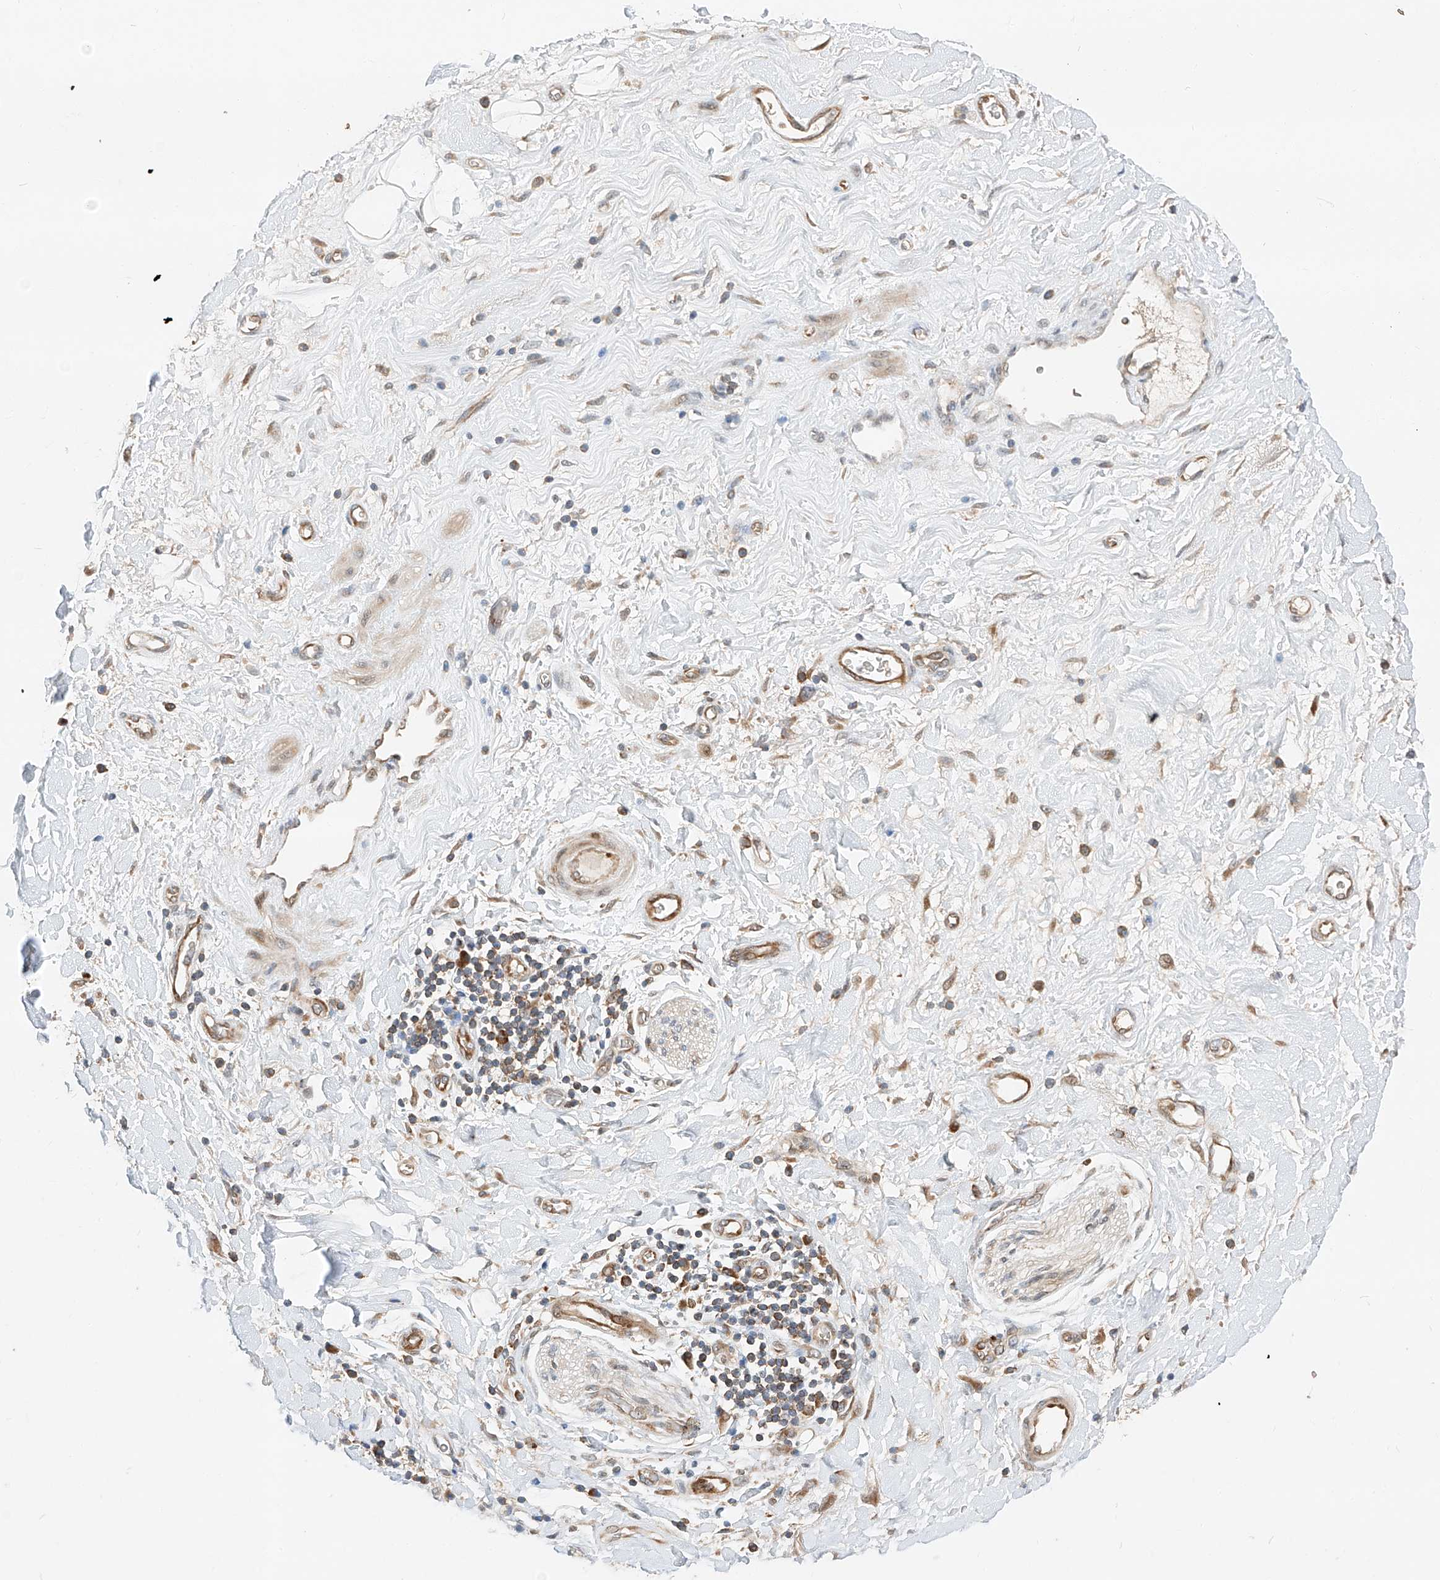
{"staining": {"intensity": "negative", "quantity": "none", "location": "none"}, "tissue": "adipose tissue", "cell_type": "Adipocytes", "image_type": "normal", "snomed": [{"axis": "morphology", "description": "Normal tissue, NOS"}, {"axis": "morphology", "description": "Adenocarcinoma, NOS"}, {"axis": "topography", "description": "Pancreas"}, {"axis": "topography", "description": "Peripheral nerve tissue"}], "caption": "IHC photomicrograph of unremarkable human adipose tissue stained for a protein (brown), which reveals no positivity in adipocytes. (Brightfield microscopy of DAB (3,3'-diaminobenzidine) immunohistochemistry (IHC) at high magnification).", "gene": "RUSC1", "patient": {"sex": "male", "age": 59}}